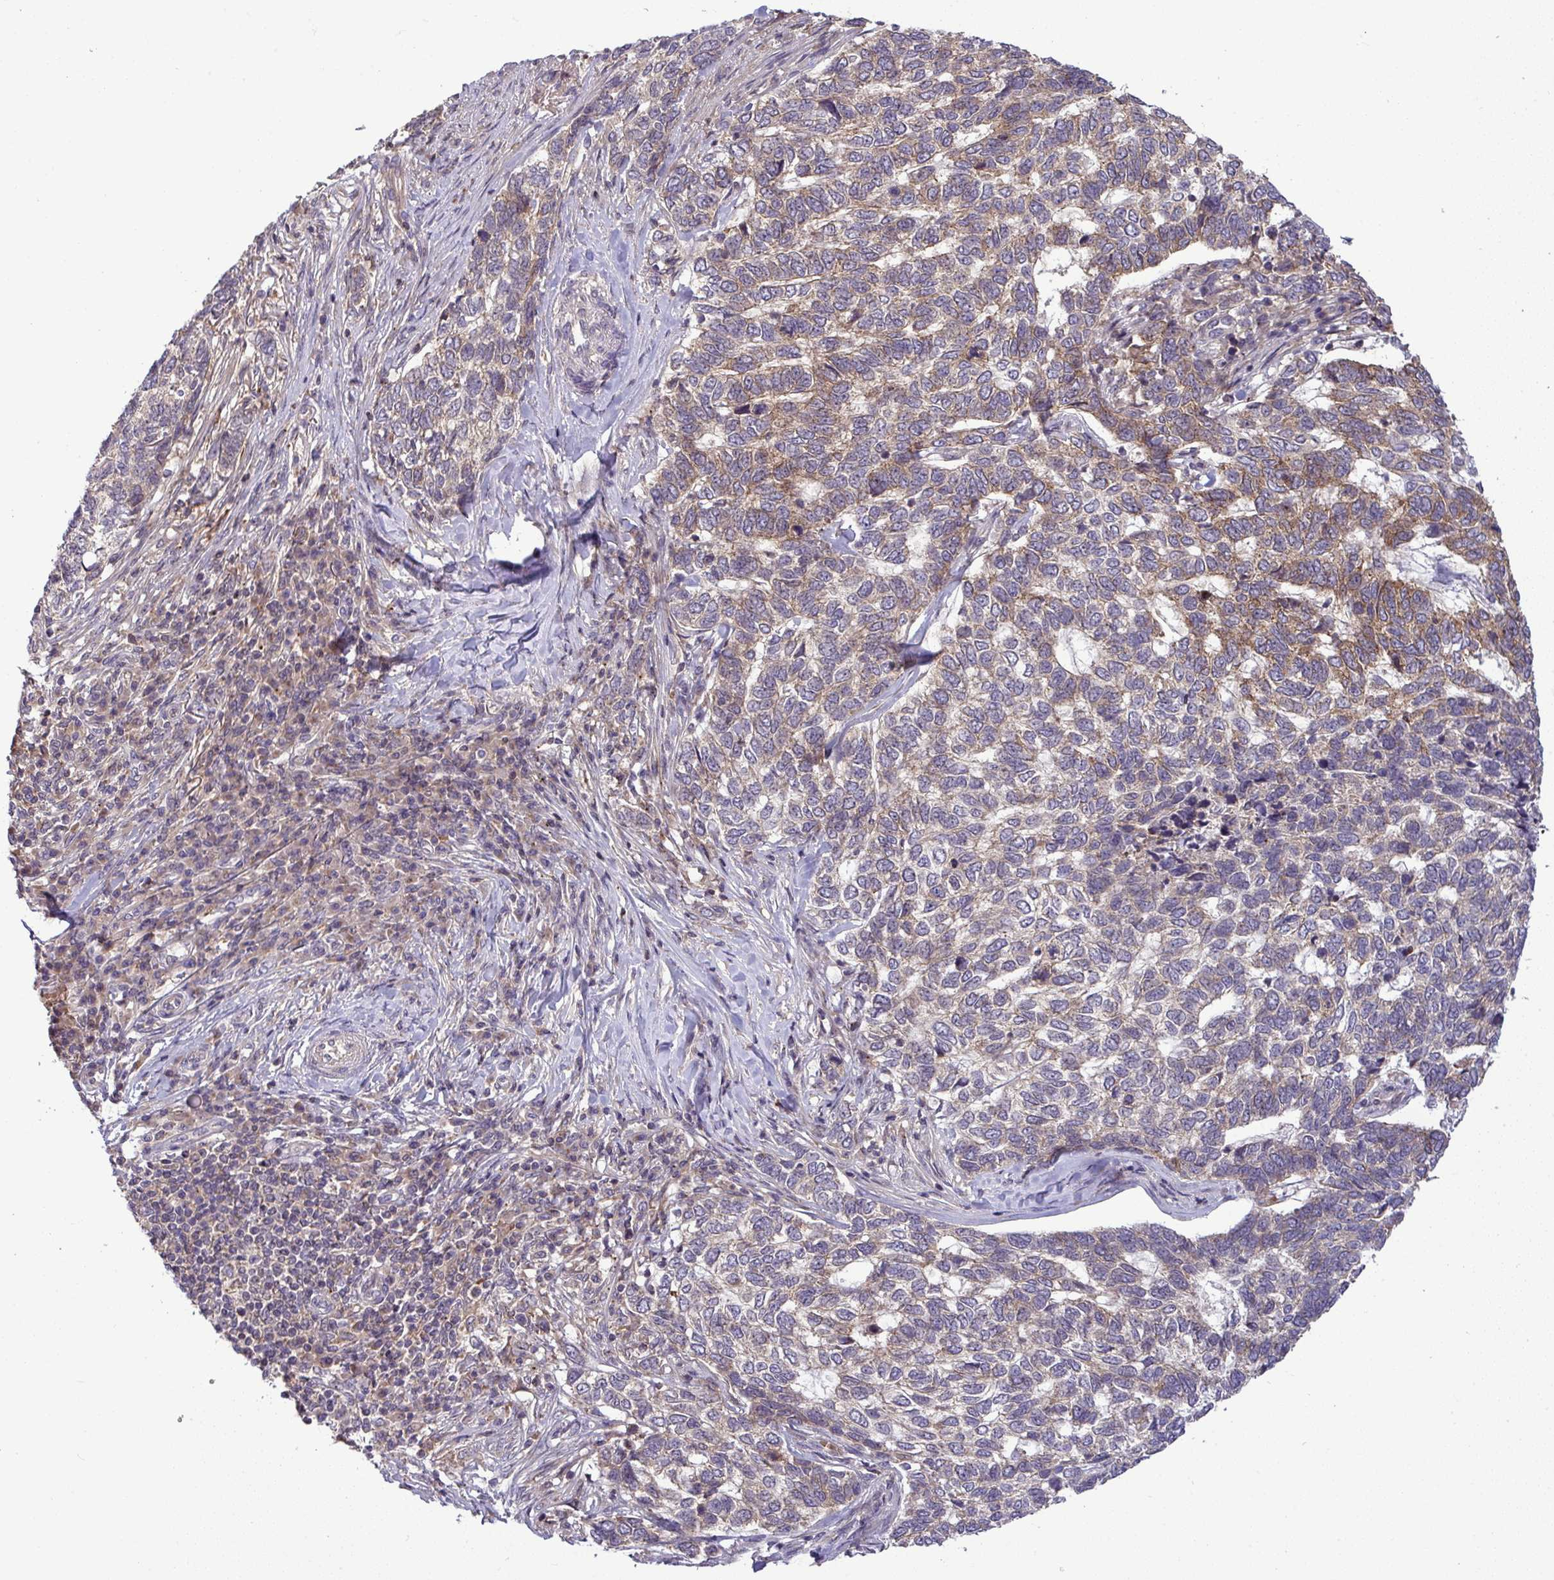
{"staining": {"intensity": "weak", "quantity": "25%-75%", "location": "cytoplasmic/membranous"}, "tissue": "skin cancer", "cell_type": "Tumor cells", "image_type": "cancer", "snomed": [{"axis": "morphology", "description": "Basal cell carcinoma"}, {"axis": "topography", "description": "Skin"}], "caption": "Tumor cells show low levels of weak cytoplasmic/membranous positivity in about 25%-75% of cells in human skin cancer (basal cell carcinoma). (DAB (3,3'-diaminobenzidine) = brown stain, brightfield microscopy at high magnification).", "gene": "SLC9A6", "patient": {"sex": "female", "age": 65}}